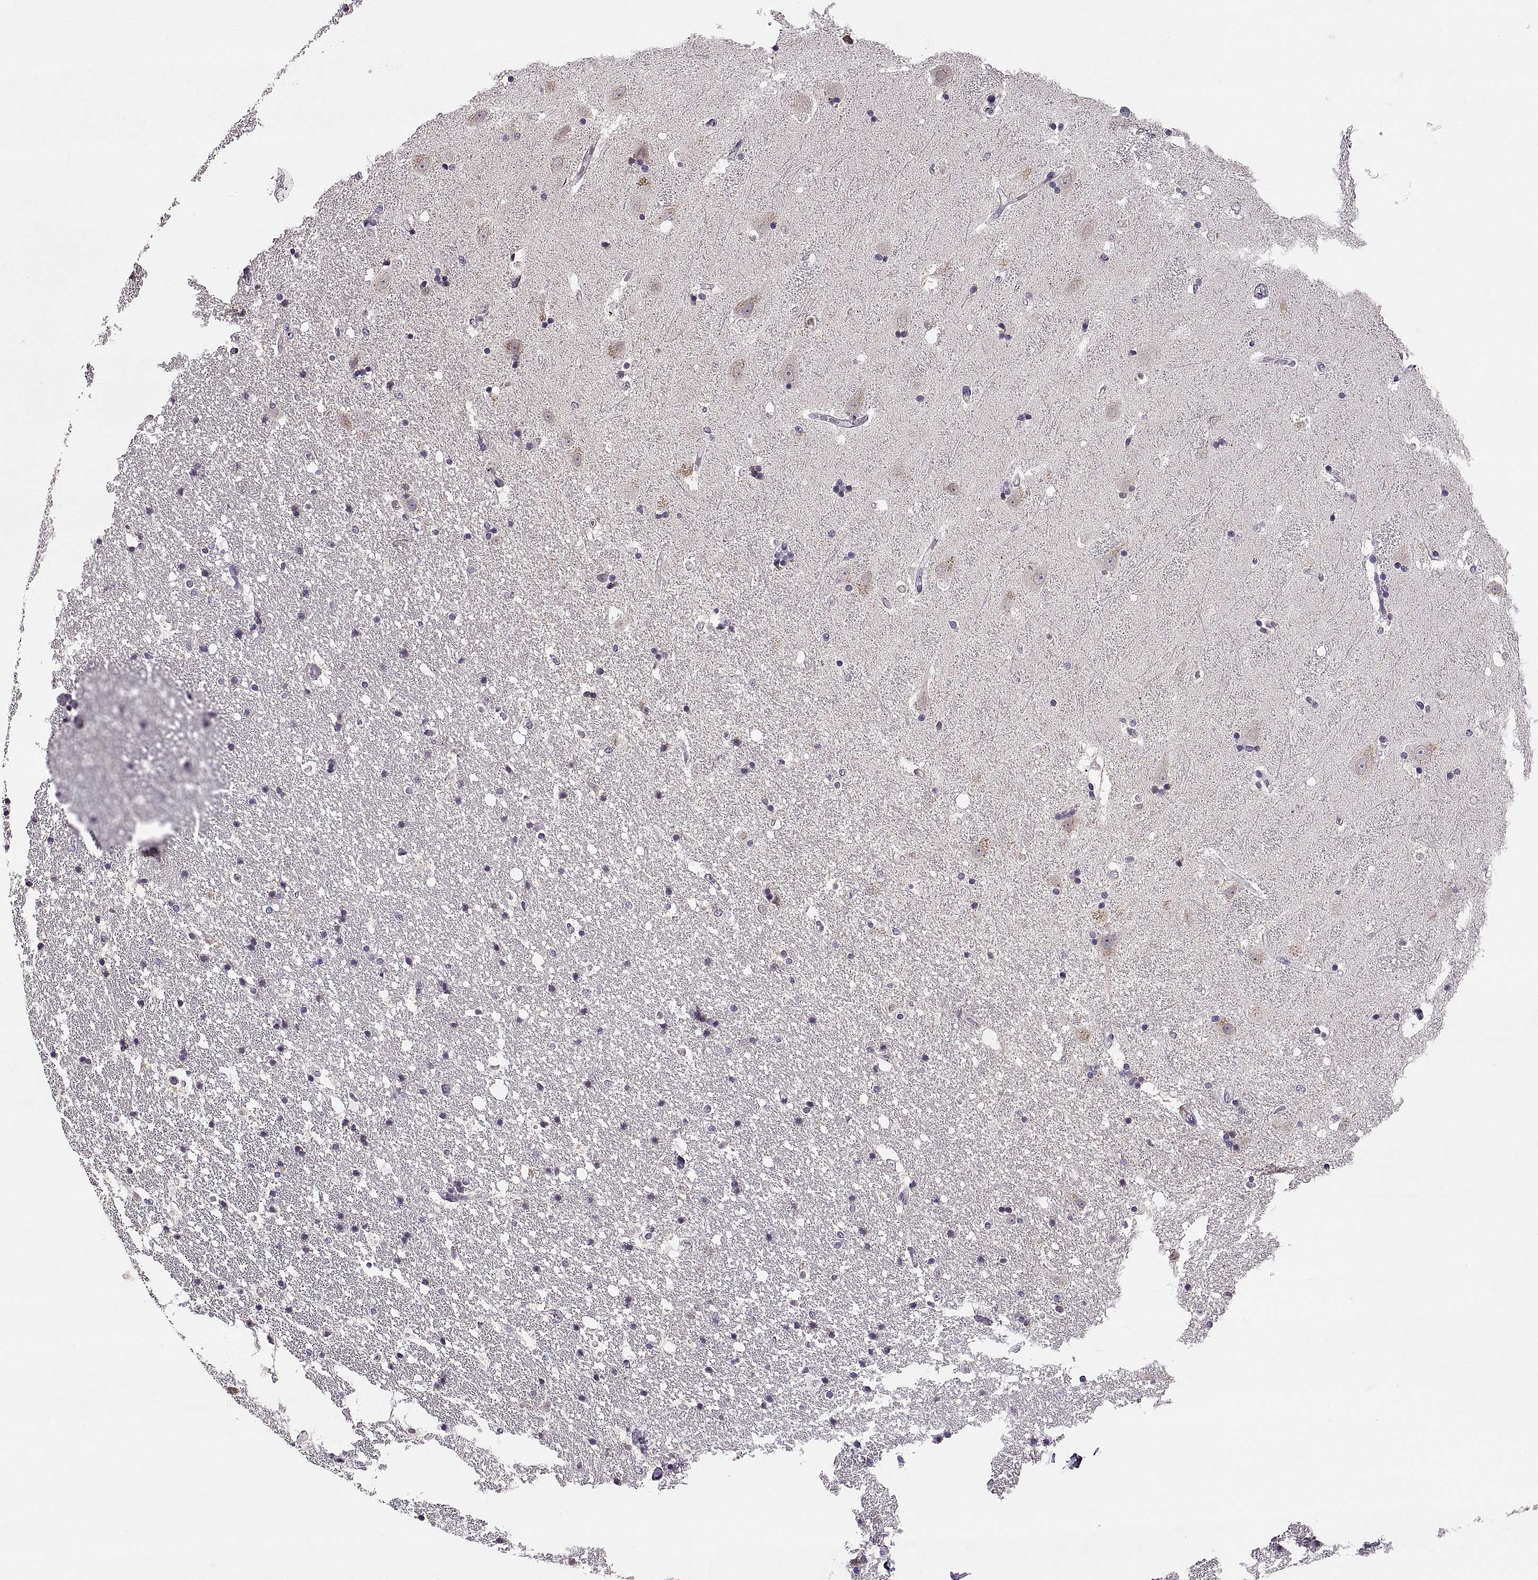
{"staining": {"intensity": "weak", "quantity": "25%-75%", "location": "cytoplasmic/membranous"}, "tissue": "hippocampus", "cell_type": "Glial cells", "image_type": "normal", "snomed": [{"axis": "morphology", "description": "Normal tissue, NOS"}, {"axis": "topography", "description": "Hippocampus"}], "caption": "This is a photomicrograph of immunohistochemistry (IHC) staining of normal hippocampus, which shows weak expression in the cytoplasmic/membranous of glial cells.", "gene": "ADH6", "patient": {"sex": "male", "age": 49}}